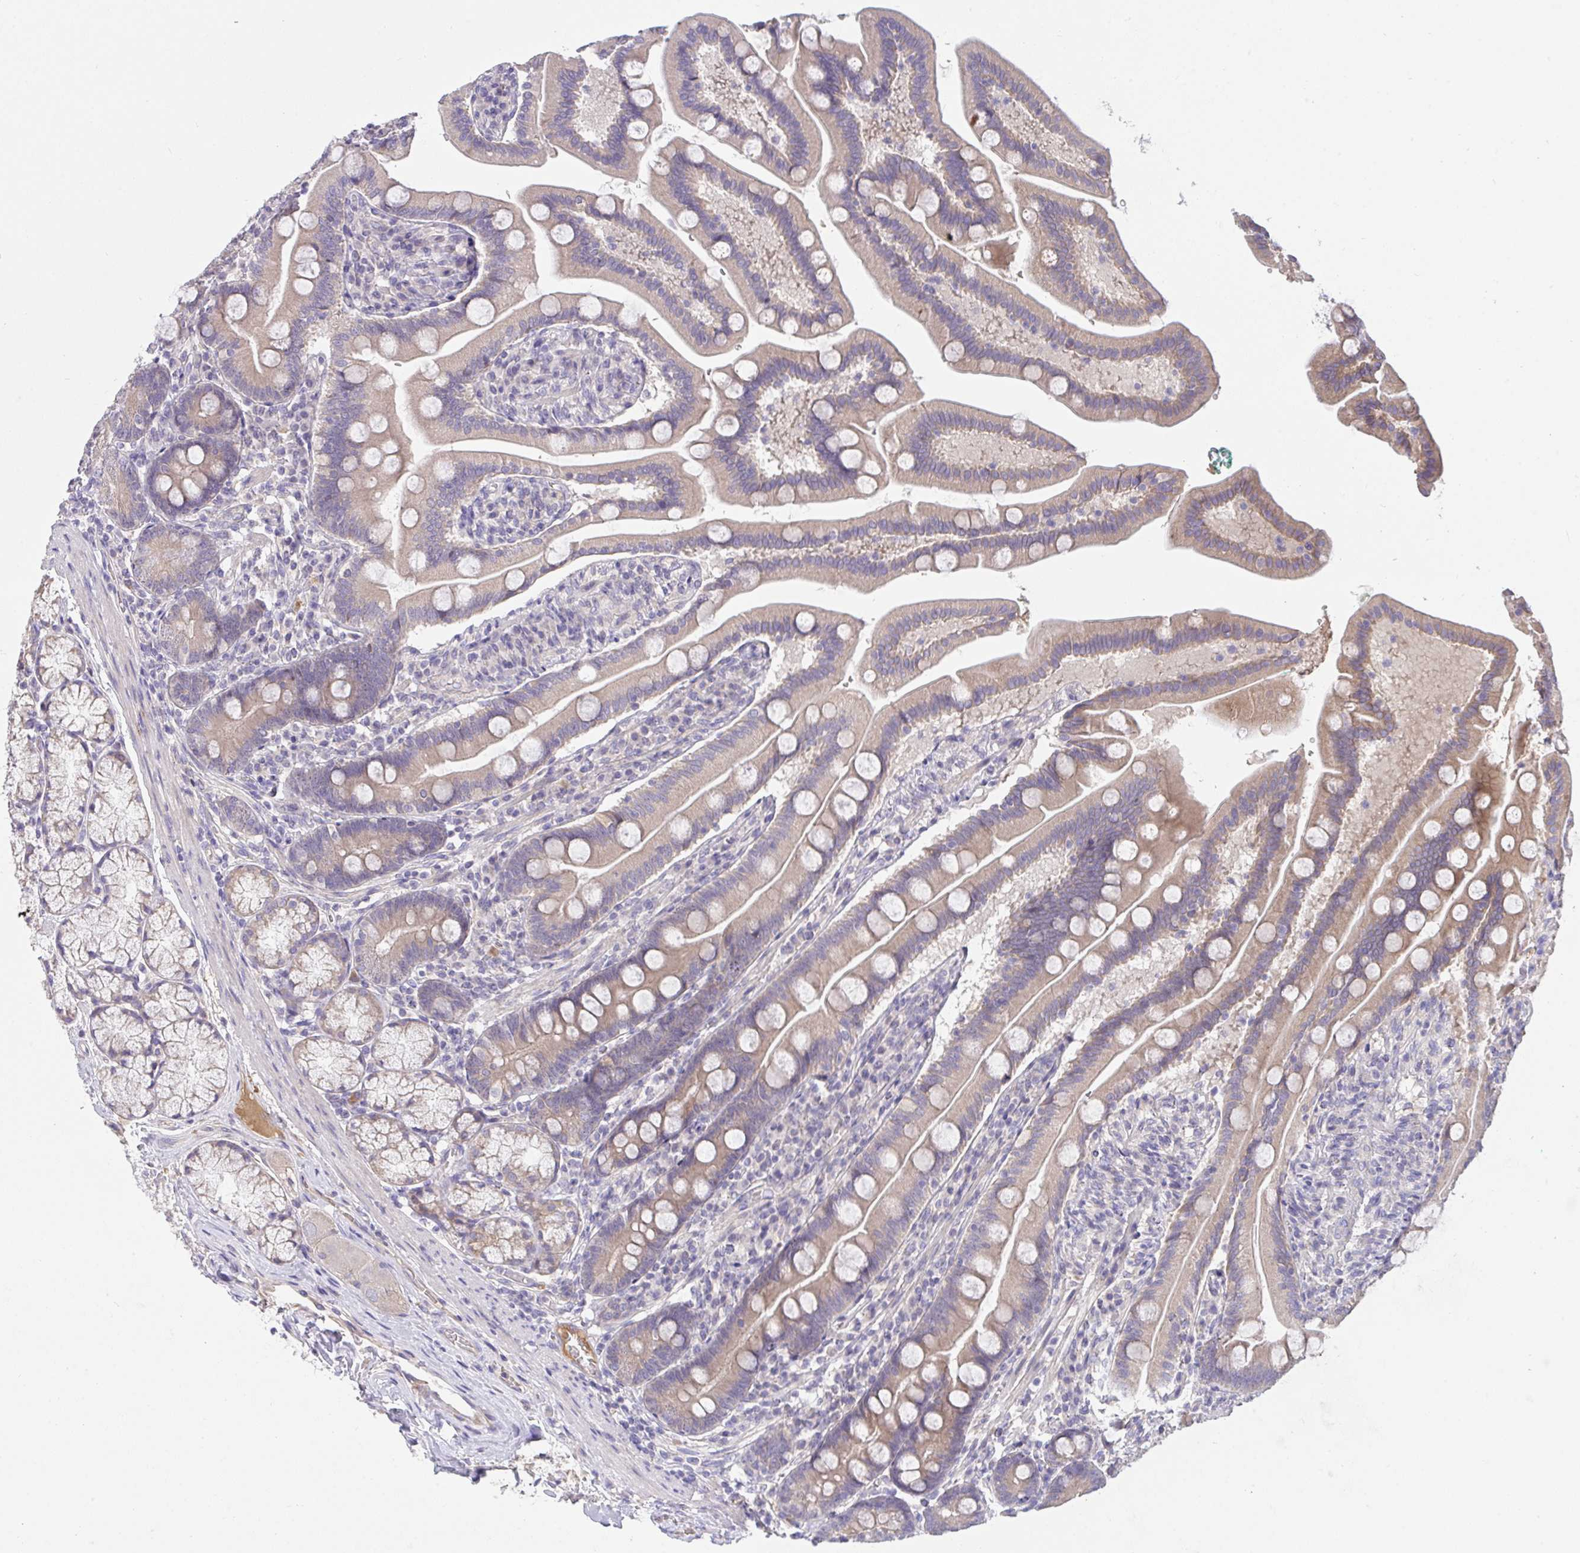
{"staining": {"intensity": "moderate", "quantity": ">75%", "location": "cytoplasmic/membranous"}, "tissue": "duodenum", "cell_type": "Glandular cells", "image_type": "normal", "snomed": [{"axis": "morphology", "description": "Normal tissue, NOS"}, {"axis": "topography", "description": "Duodenum"}], "caption": "The image shows immunohistochemical staining of benign duodenum. There is moderate cytoplasmic/membranous staining is present in approximately >75% of glandular cells.", "gene": "ZNF581", "patient": {"sex": "female", "age": 67}}